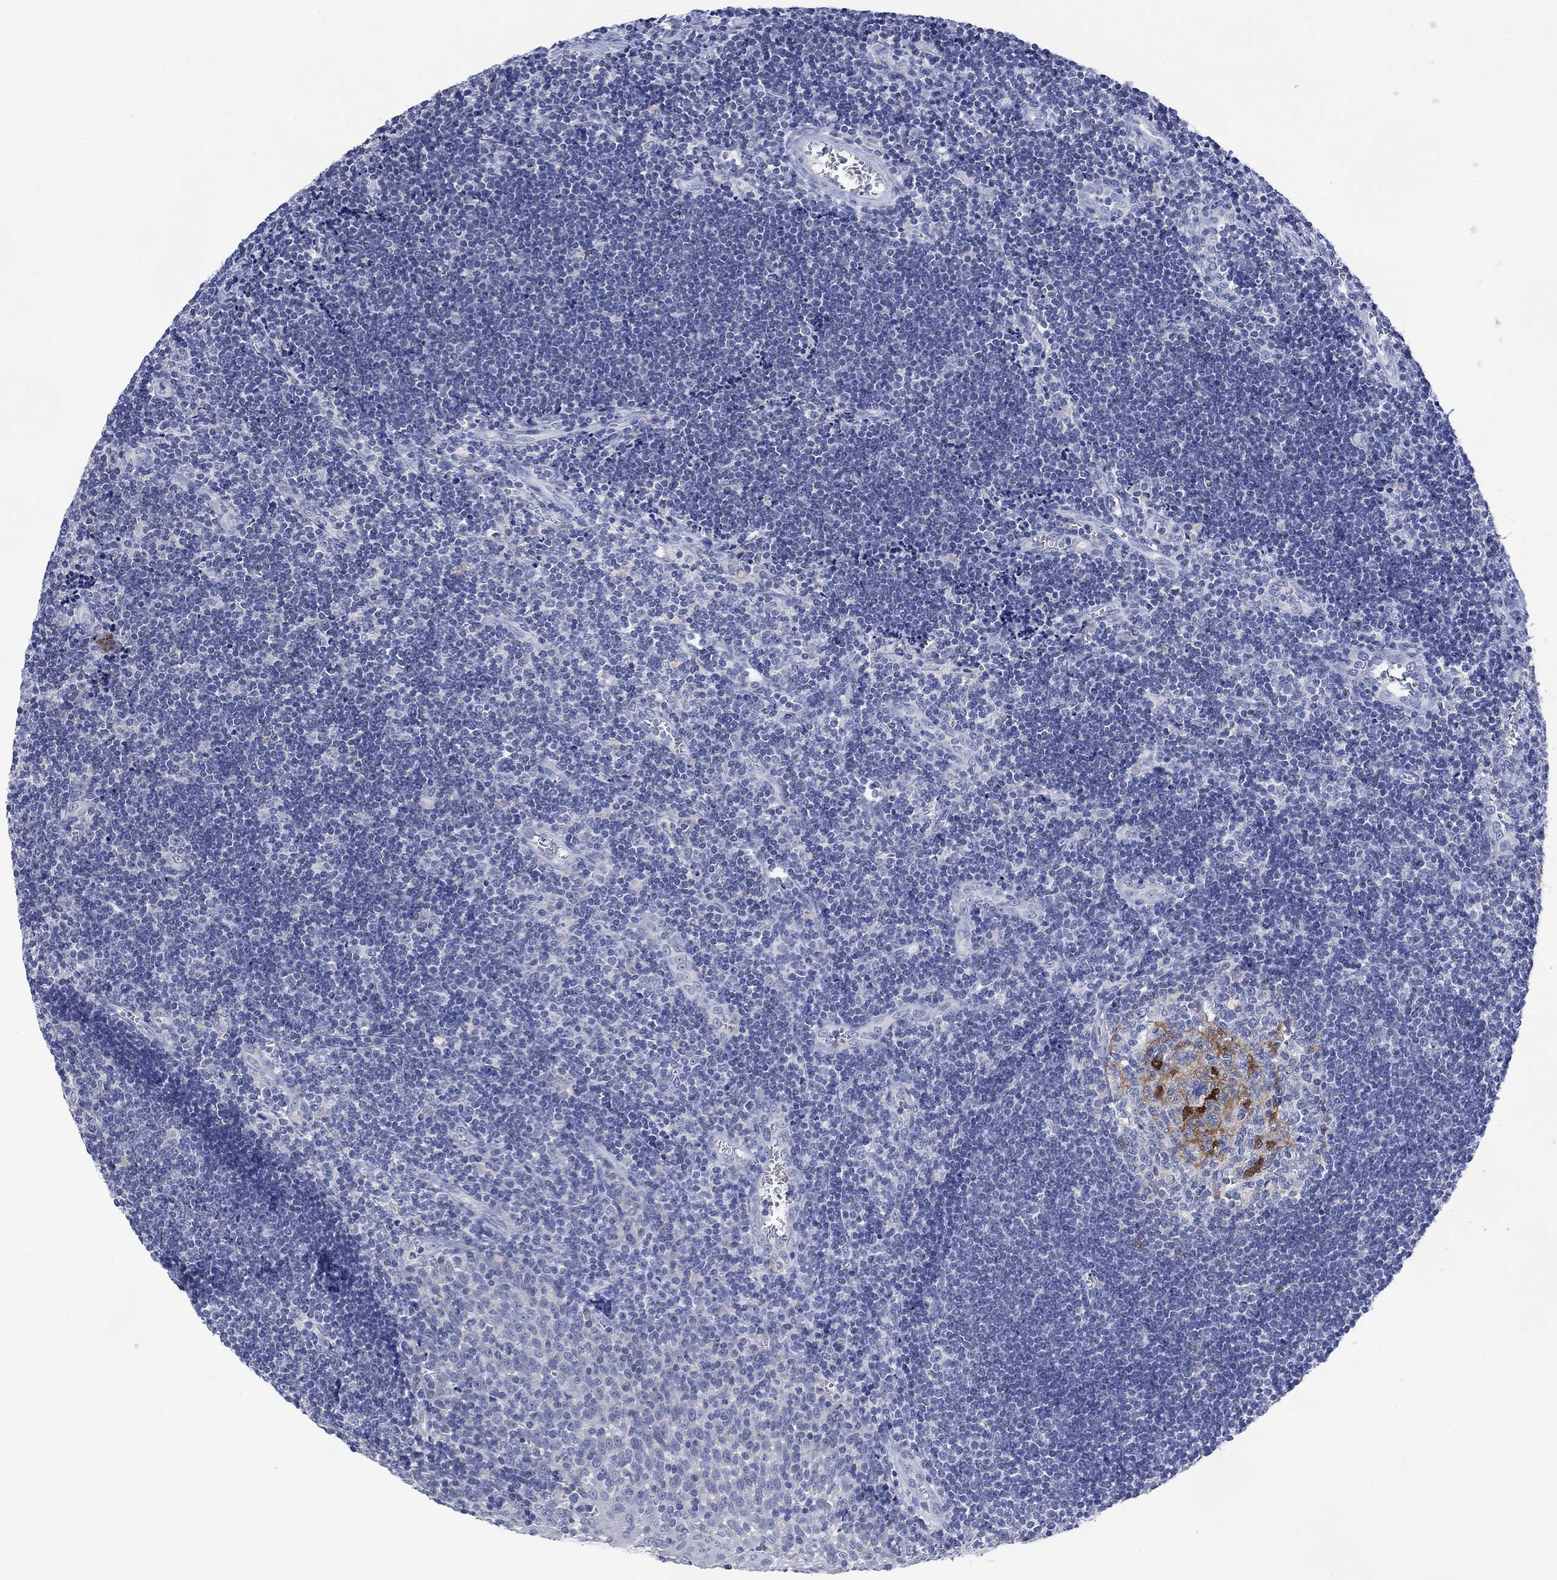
{"staining": {"intensity": "moderate", "quantity": "<25%", "location": "cytoplasmic/membranous,nuclear"}, "tissue": "tonsil", "cell_type": "Germinal center cells", "image_type": "normal", "snomed": [{"axis": "morphology", "description": "Normal tissue, NOS"}, {"axis": "topography", "description": "Tonsil"}], "caption": "The immunohistochemical stain highlights moderate cytoplasmic/membranous,nuclear expression in germinal center cells of benign tonsil.", "gene": "FBP2", "patient": {"sex": "male", "age": 33}}